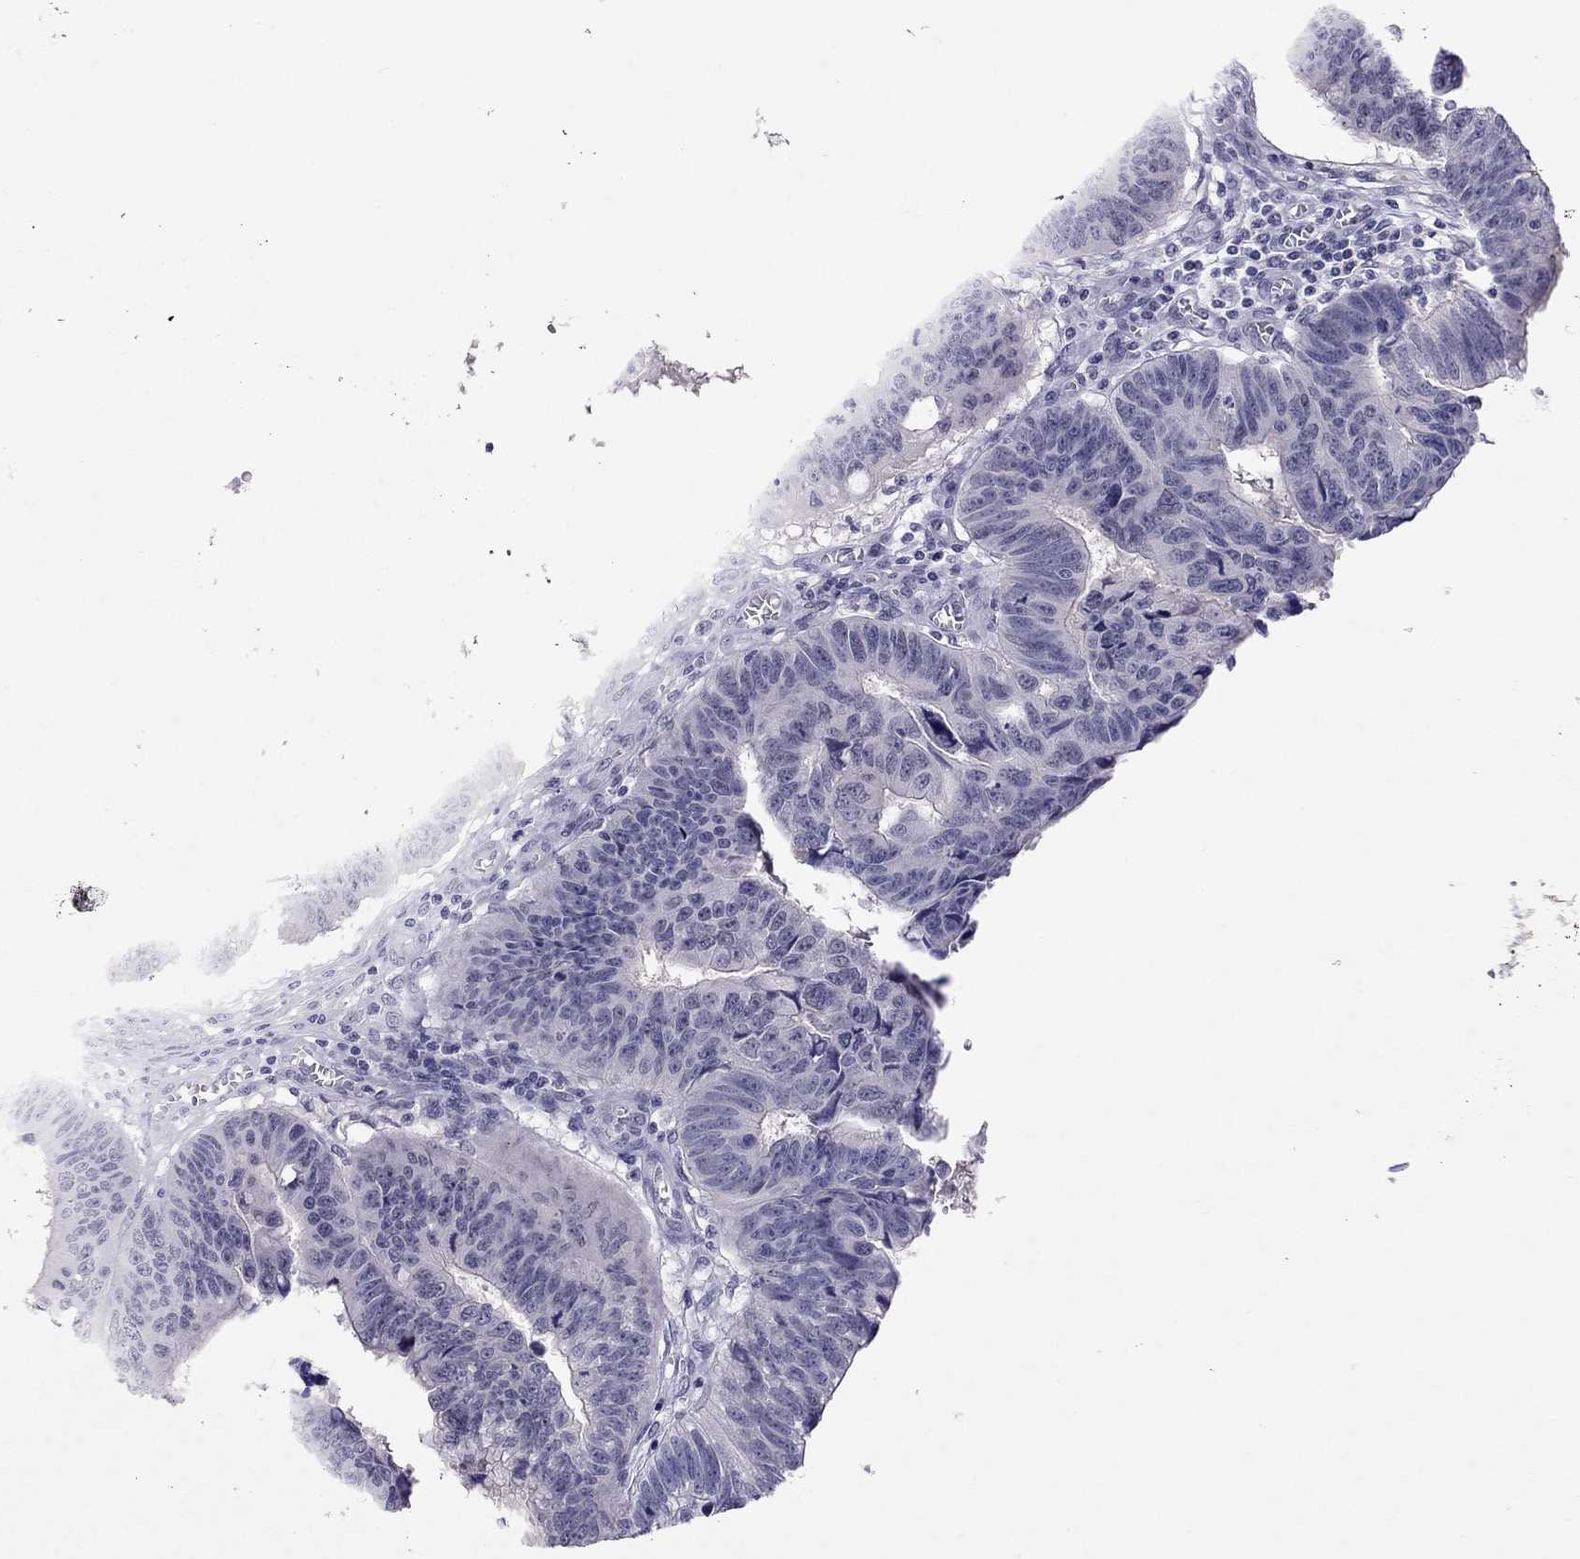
{"staining": {"intensity": "negative", "quantity": "none", "location": "none"}, "tissue": "colorectal cancer", "cell_type": "Tumor cells", "image_type": "cancer", "snomed": [{"axis": "morphology", "description": "Adenocarcinoma, NOS"}, {"axis": "topography", "description": "Appendix"}, {"axis": "topography", "description": "Colon"}, {"axis": "topography", "description": "Cecum"}, {"axis": "topography", "description": "Colon asc"}], "caption": "Tumor cells are negative for protein expression in human adenocarcinoma (colorectal).", "gene": "JHY", "patient": {"sex": "female", "age": 85}}